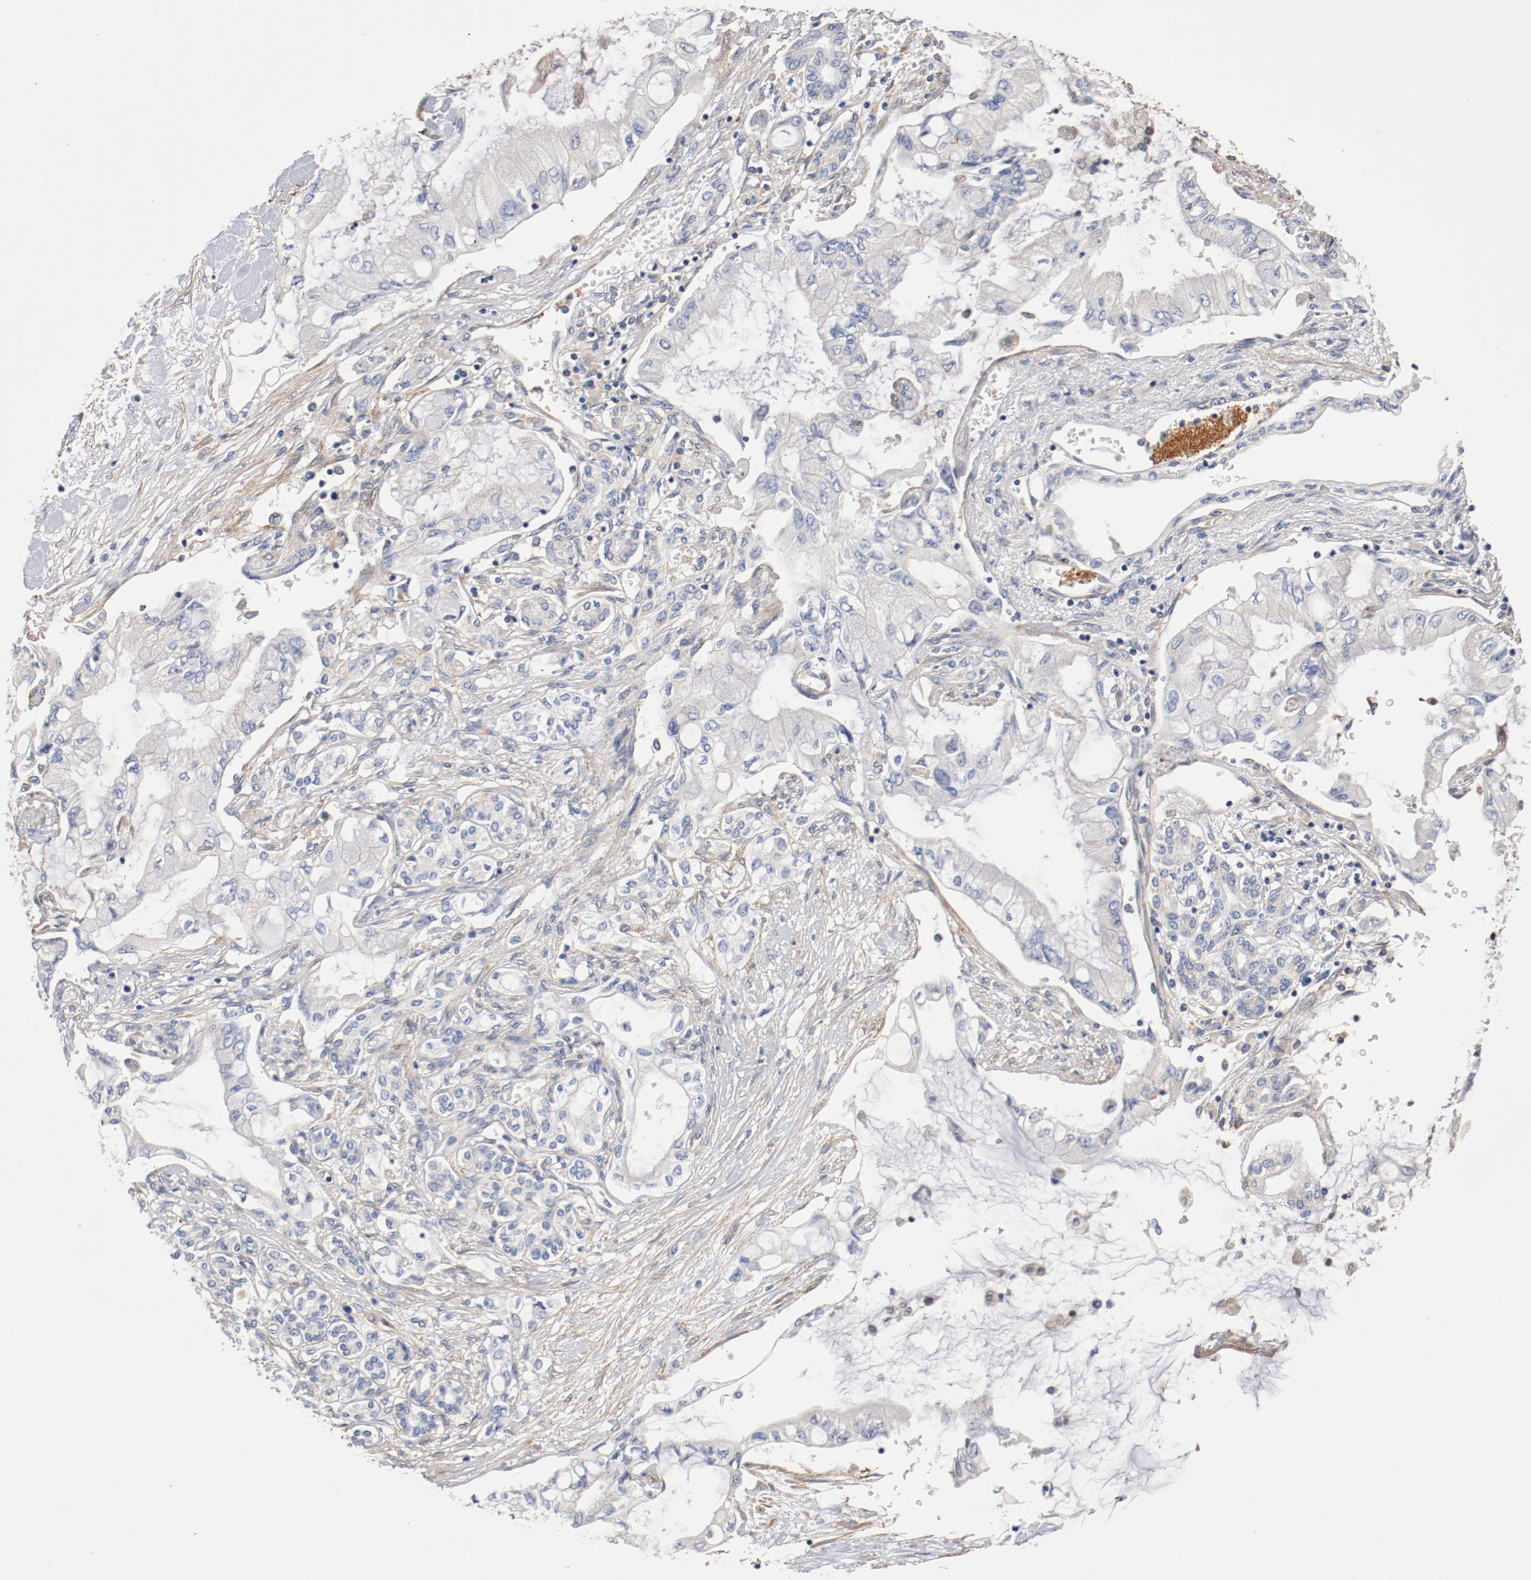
{"staining": {"intensity": "negative", "quantity": "none", "location": "none"}, "tissue": "pancreatic cancer", "cell_type": "Tumor cells", "image_type": "cancer", "snomed": [{"axis": "morphology", "description": "Adenocarcinoma, NOS"}, {"axis": "topography", "description": "Pancreas"}], "caption": "Human pancreatic adenocarcinoma stained for a protein using immunohistochemistry displays no expression in tumor cells.", "gene": "ILK", "patient": {"sex": "female", "age": 70}}